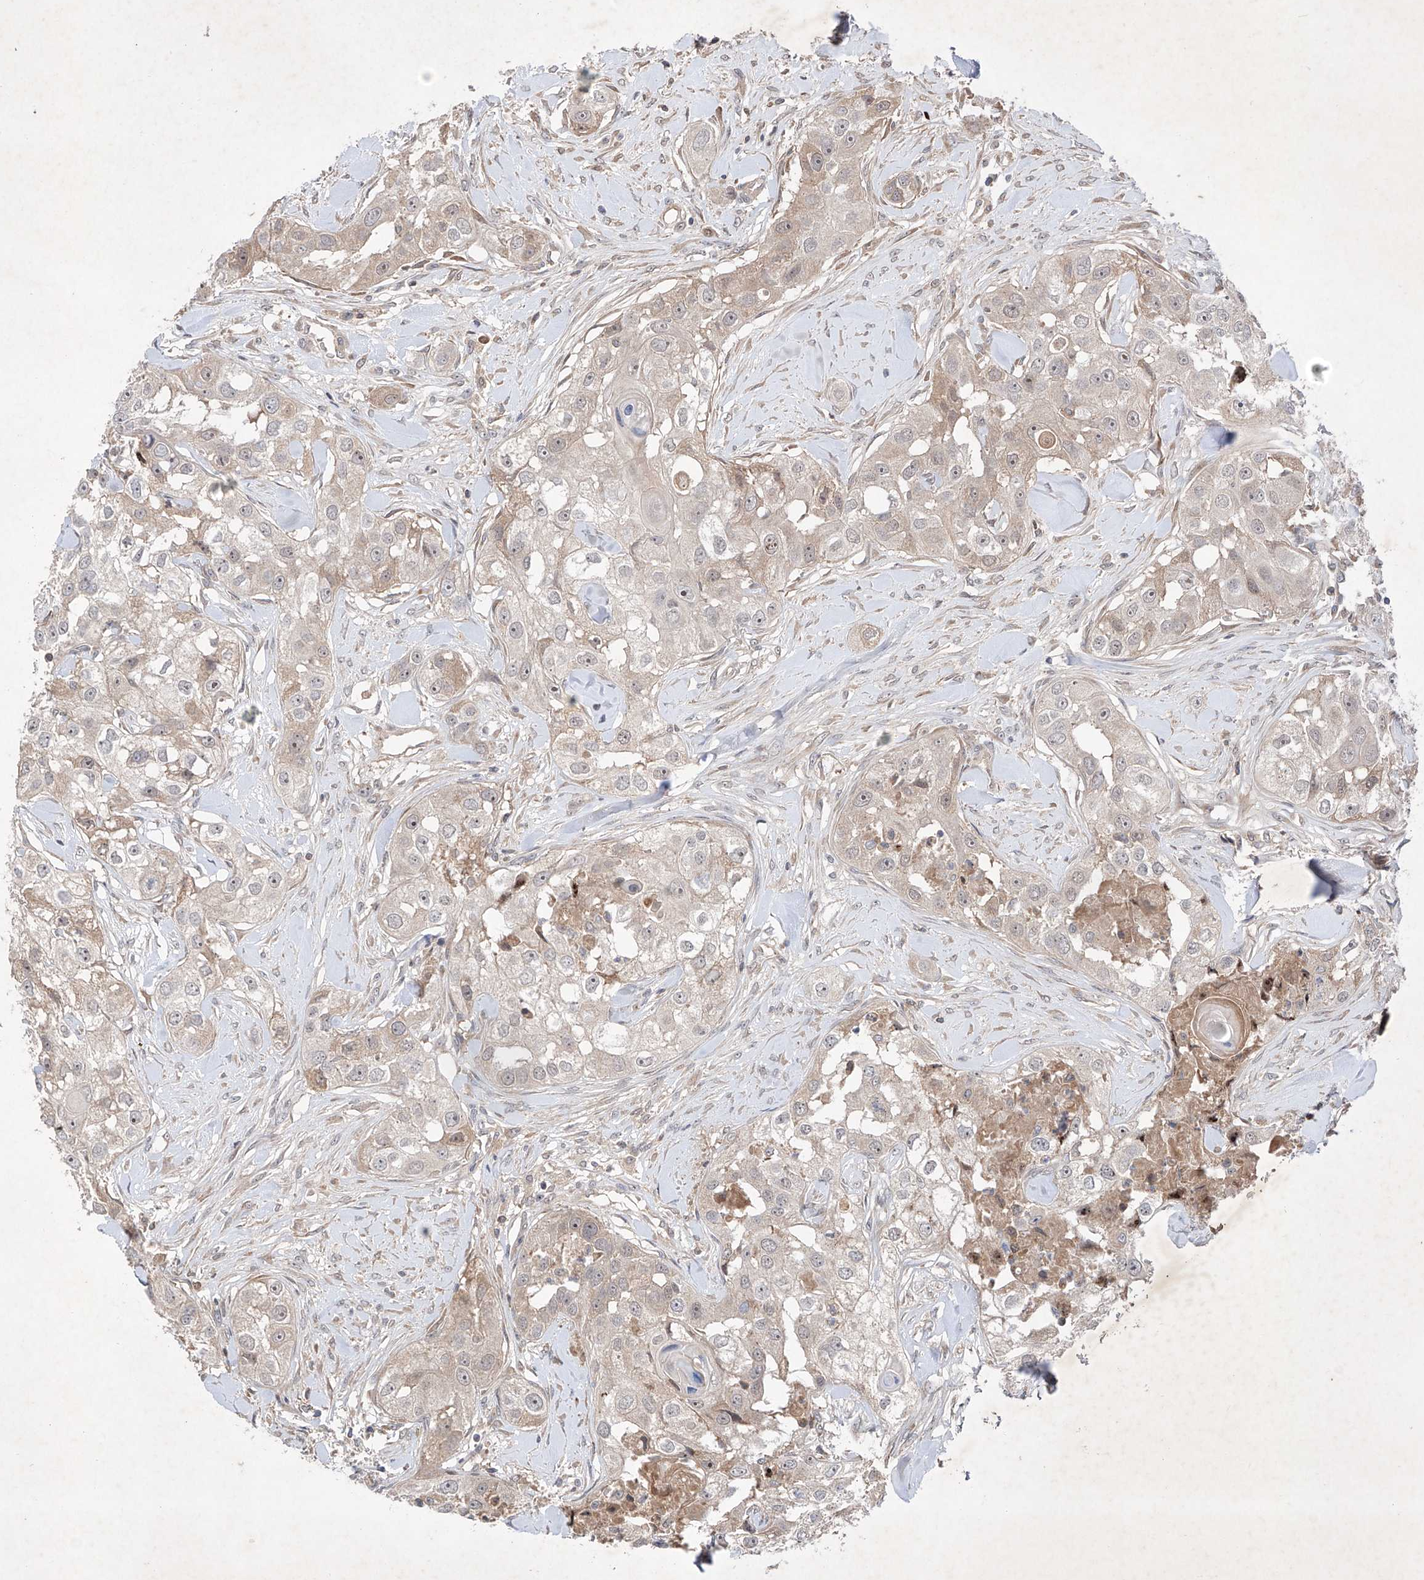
{"staining": {"intensity": "negative", "quantity": "none", "location": "none"}, "tissue": "head and neck cancer", "cell_type": "Tumor cells", "image_type": "cancer", "snomed": [{"axis": "morphology", "description": "Normal tissue, NOS"}, {"axis": "morphology", "description": "Squamous cell carcinoma, NOS"}, {"axis": "topography", "description": "Skeletal muscle"}, {"axis": "topography", "description": "Head-Neck"}], "caption": "This is an IHC image of human head and neck cancer. There is no positivity in tumor cells.", "gene": "FAM135A", "patient": {"sex": "male", "age": 51}}